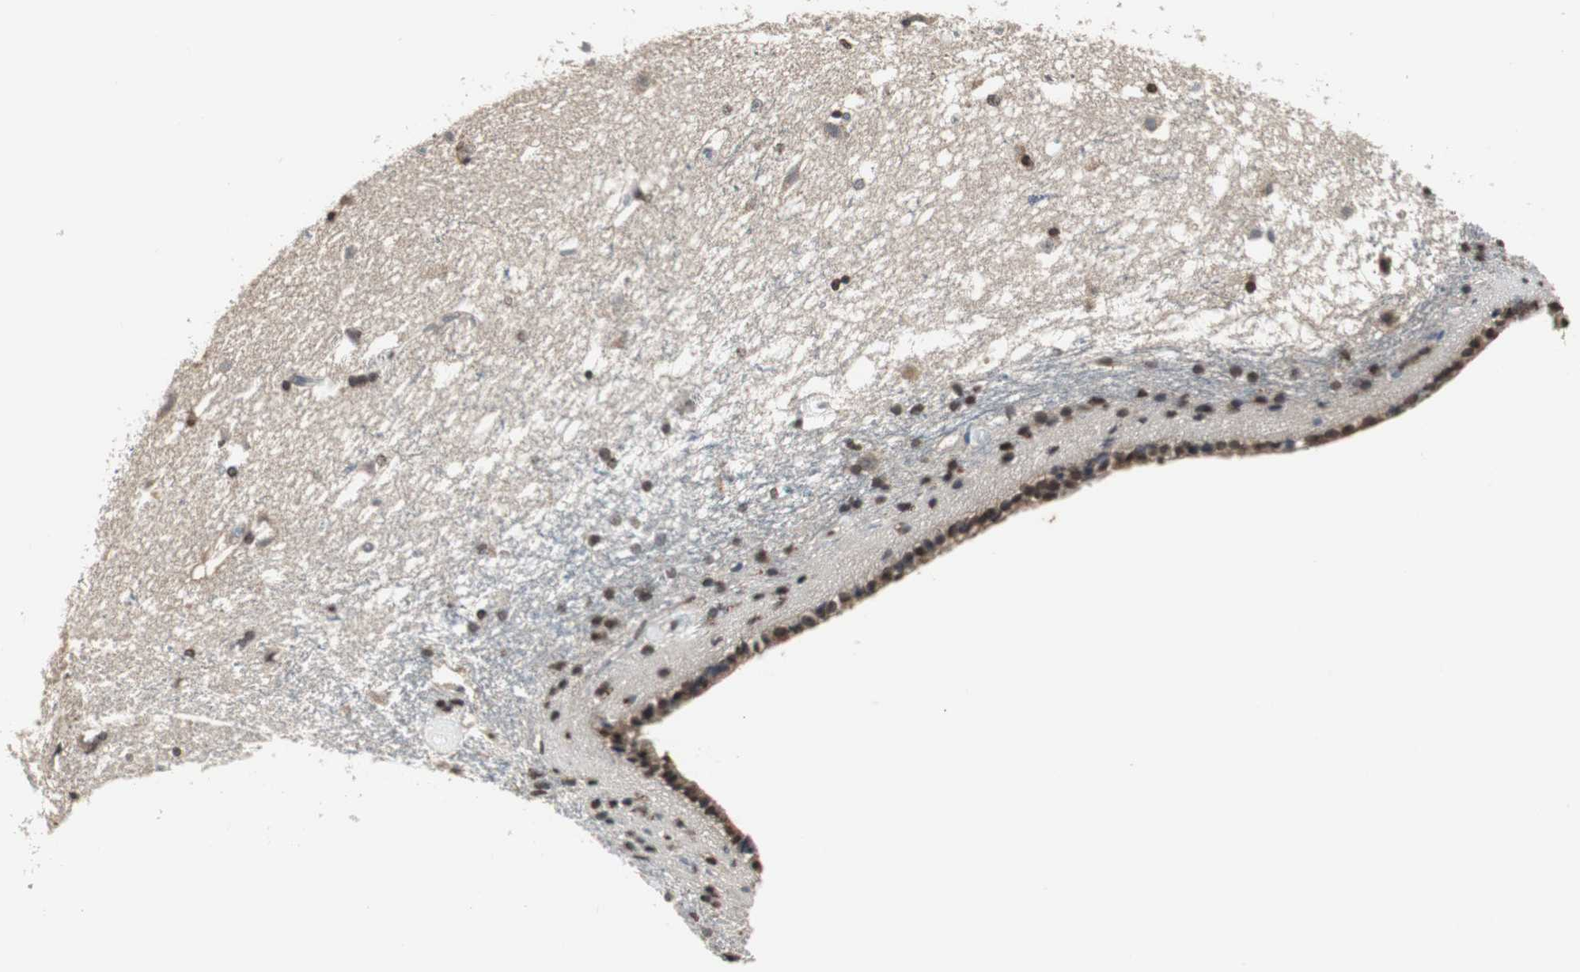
{"staining": {"intensity": "moderate", "quantity": "25%-75%", "location": "nuclear"}, "tissue": "caudate", "cell_type": "Glial cells", "image_type": "normal", "snomed": [{"axis": "morphology", "description": "Normal tissue, NOS"}, {"axis": "topography", "description": "Lateral ventricle wall"}], "caption": "High-magnification brightfield microscopy of unremarkable caudate stained with DAB (3,3'-diaminobenzidine) (brown) and counterstained with hematoxylin (blue). glial cells exhibit moderate nuclear expression is seen in about25%-75% of cells. The protein is shown in brown color, while the nuclei are stained blue.", "gene": "SMAD1", "patient": {"sex": "female", "age": 19}}